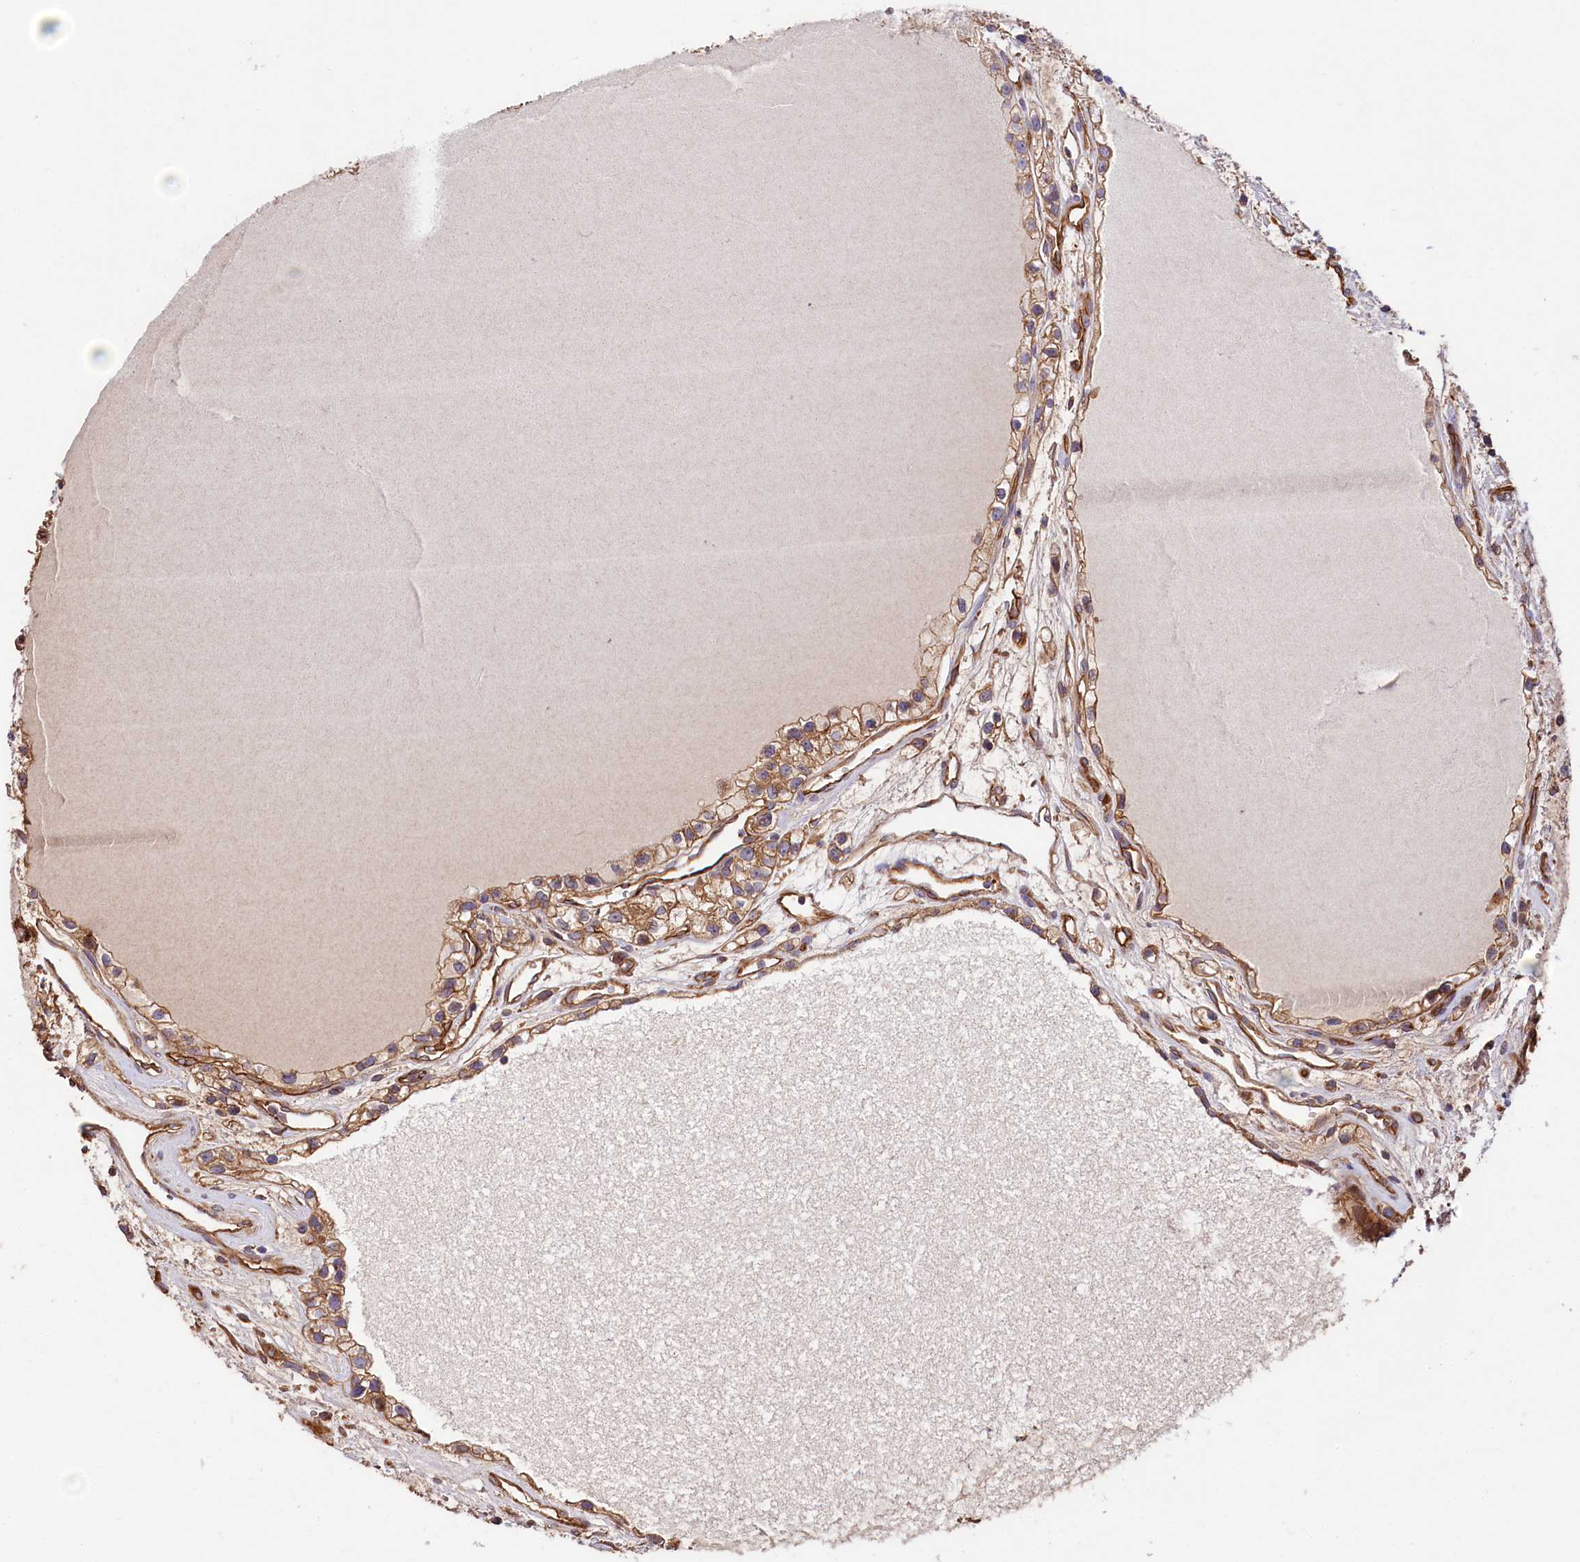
{"staining": {"intensity": "moderate", "quantity": ">75%", "location": "cytoplasmic/membranous"}, "tissue": "renal cancer", "cell_type": "Tumor cells", "image_type": "cancer", "snomed": [{"axis": "morphology", "description": "Adenocarcinoma, NOS"}, {"axis": "topography", "description": "Kidney"}], "caption": "Immunohistochemistry (IHC) photomicrograph of neoplastic tissue: adenocarcinoma (renal) stained using IHC displays medium levels of moderate protein expression localized specifically in the cytoplasmic/membranous of tumor cells, appearing as a cytoplasmic/membranous brown color.", "gene": "CEP295", "patient": {"sex": "female", "age": 57}}